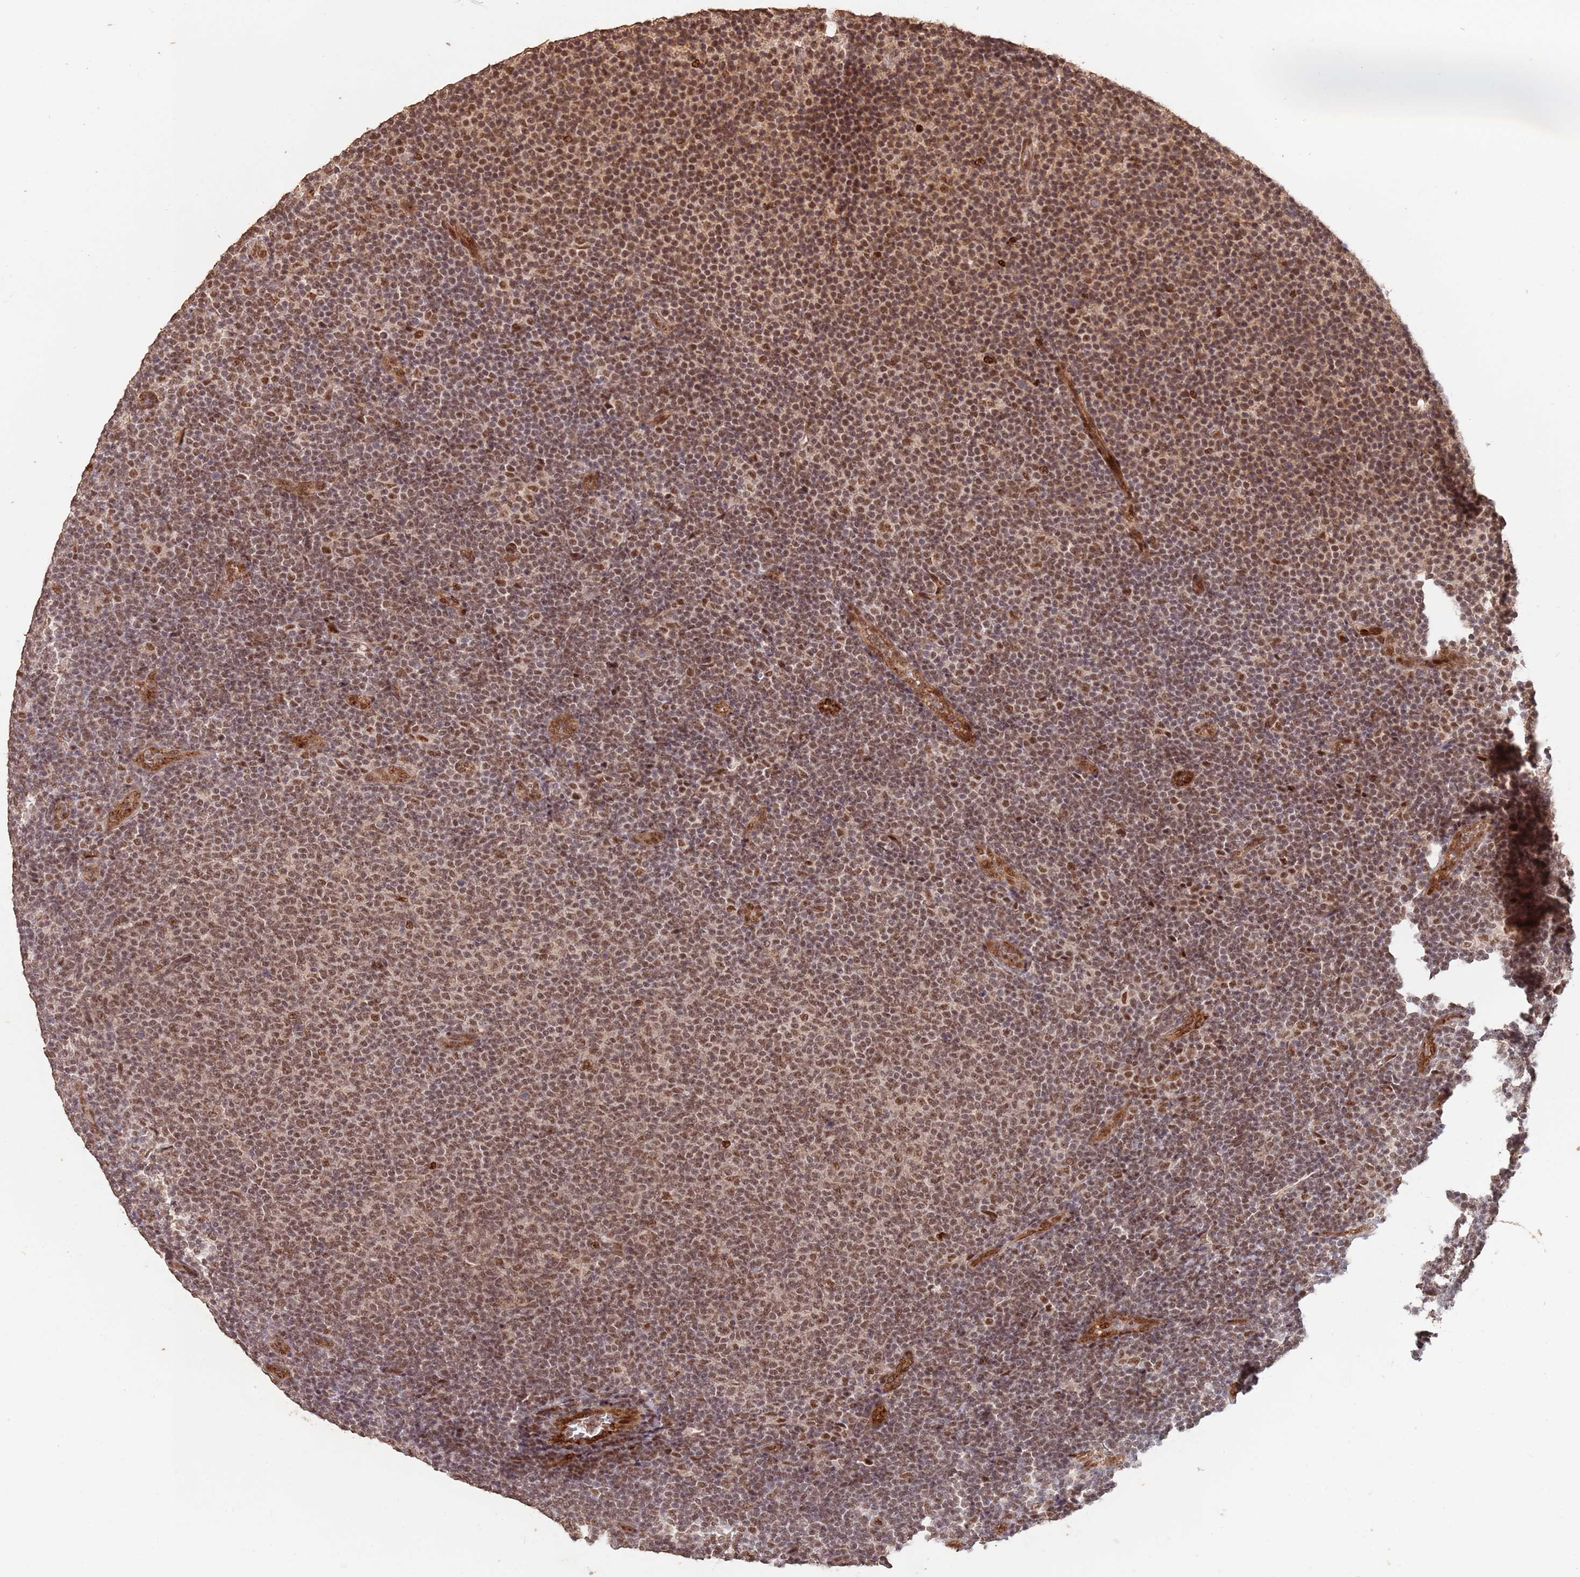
{"staining": {"intensity": "moderate", "quantity": ">75%", "location": "nuclear"}, "tissue": "lymphoma", "cell_type": "Tumor cells", "image_type": "cancer", "snomed": [{"axis": "morphology", "description": "Malignant lymphoma, non-Hodgkin's type, Low grade"}, {"axis": "topography", "description": "Lymph node"}], "caption": "An immunohistochemistry micrograph of tumor tissue is shown. Protein staining in brown shows moderate nuclear positivity in low-grade malignant lymphoma, non-Hodgkin's type within tumor cells. (Brightfield microscopy of DAB IHC at high magnification).", "gene": "RFXANK", "patient": {"sex": "male", "age": 66}}